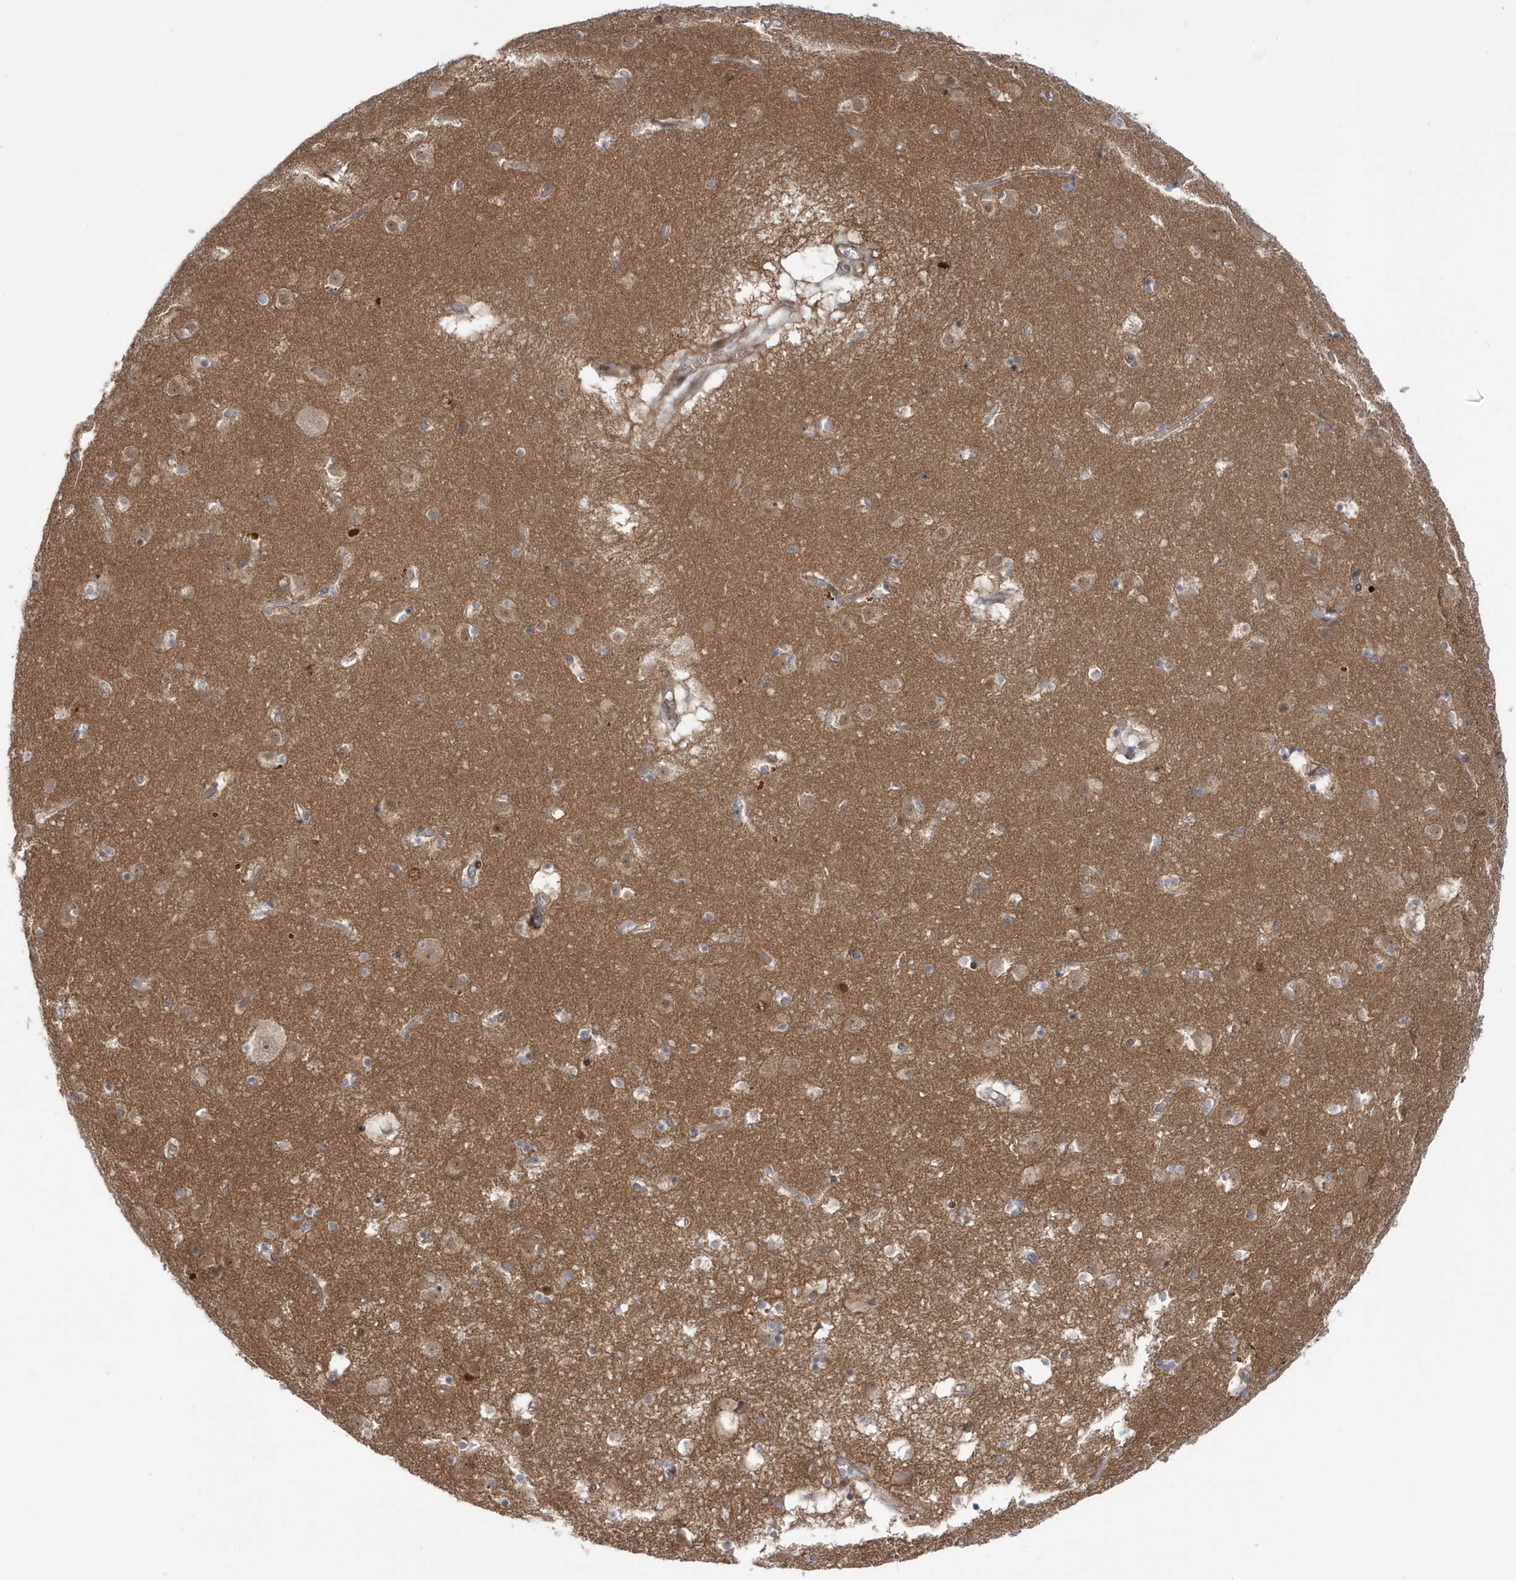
{"staining": {"intensity": "negative", "quantity": "none", "location": "none"}, "tissue": "caudate", "cell_type": "Glial cells", "image_type": "normal", "snomed": [{"axis": "morphology", "description": "Normal tissue, NOS"}, {"axis": "topography", "description": "Lateral ventricle wall"}], "caption": "DAB (3,3'-diaminobenzidine) immunohistochemical staining of benign caudate displays no significant positivity in glial cells. (DAB (3,3'-diaminobenzidine) IHC visualized using brightfield microscopy, high magnification).", "gene": "DSPP", "patient": {"sex": "male", "age": 70}}